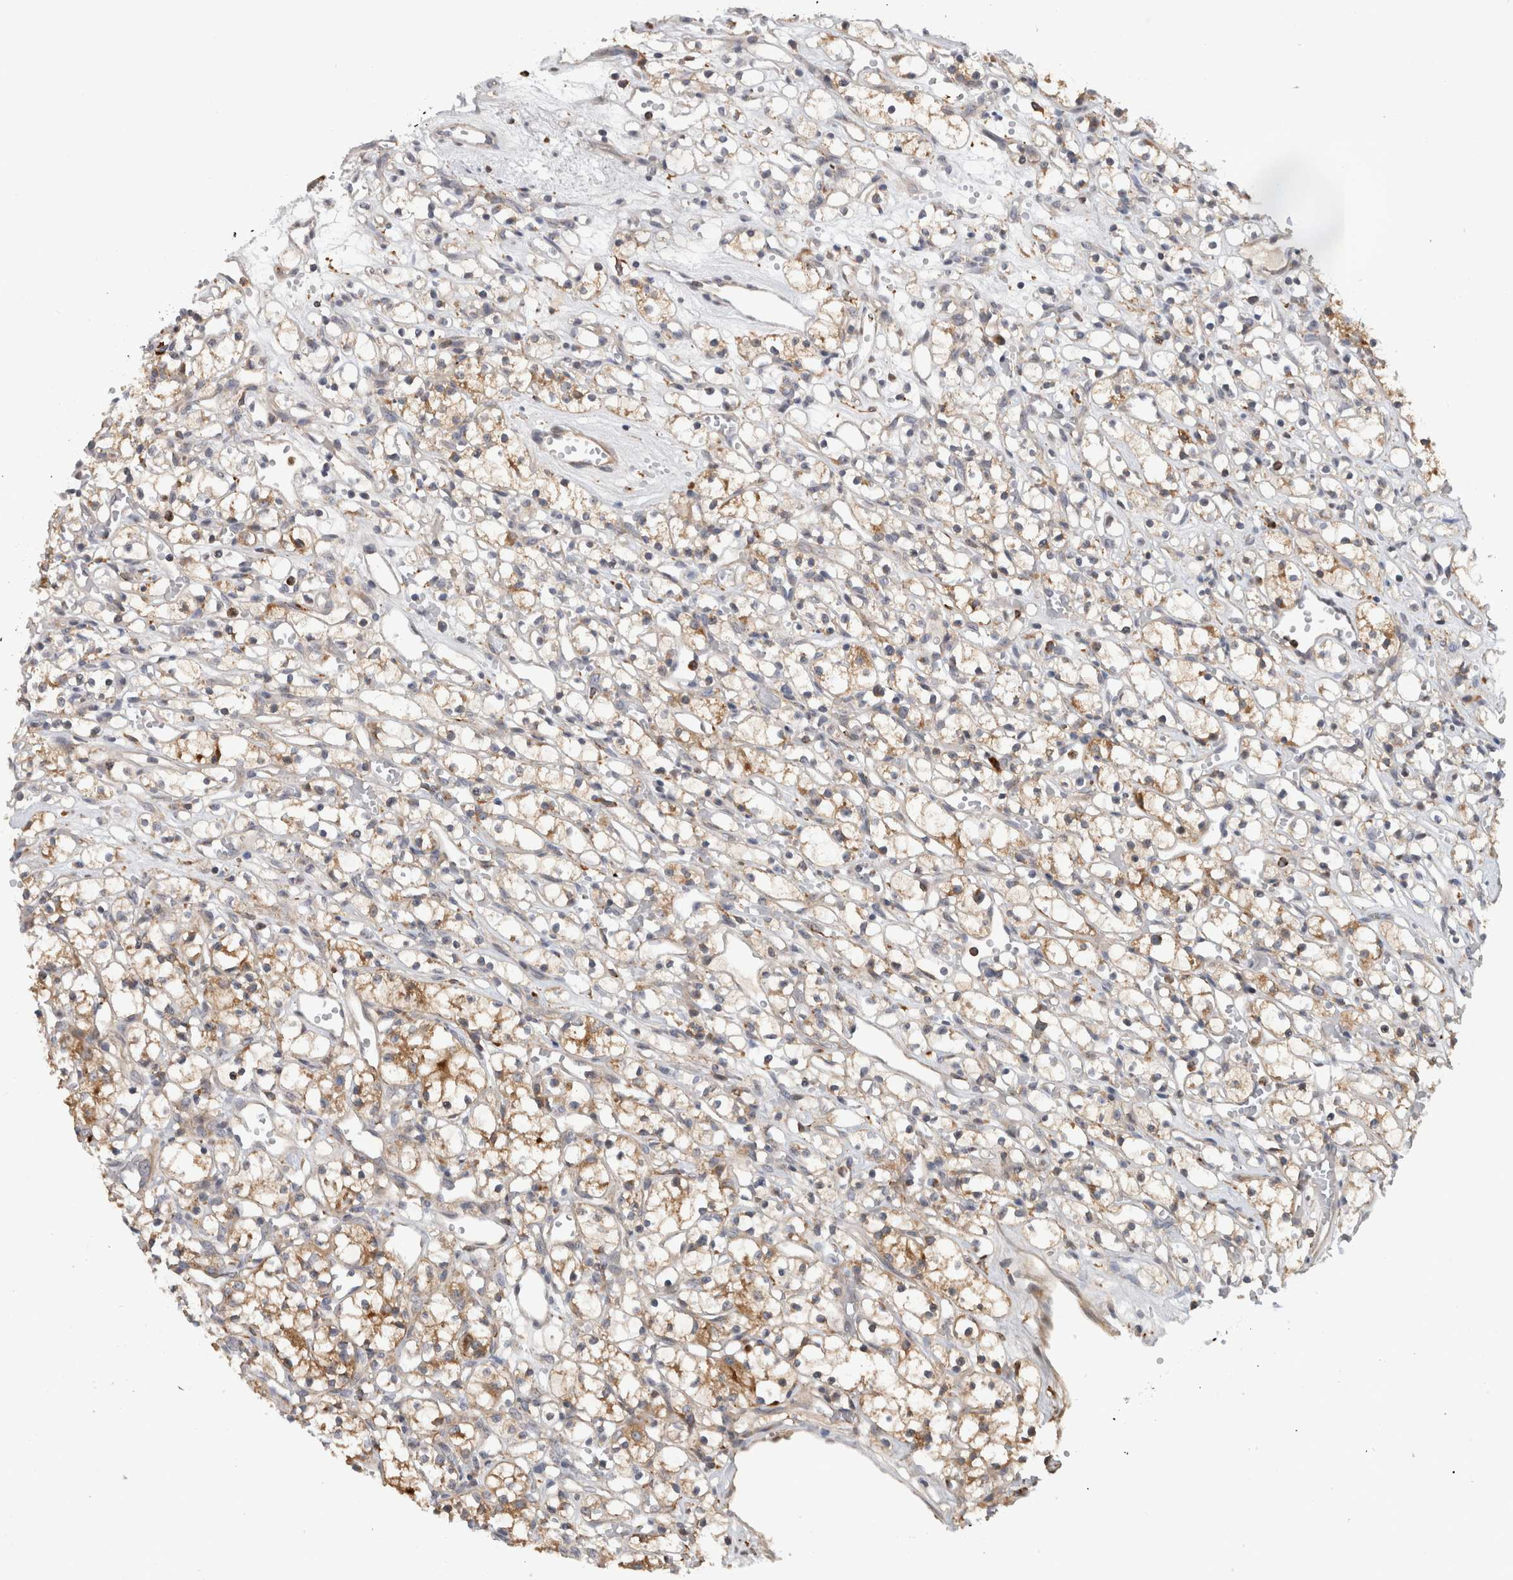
{"staining": {"intensity": "moderate", "quantity": "25%-75%", "location": "cytoplasmic/membranous"}, "tissue": "renal cancer", "cell_type": "Tumor cells", "image_type": "cancer", "snomed": [{"axis": "morphology", "description": "Adenocarcinoma, NOS"}, {"axis": "topography", "description": "Kidney"}], "caption": "A brown stain highlights moderate cytoplasmic/membranous staining of a protein in renal adenocarcinoma tumor cells.", "gene": "ADGRL3", "patient": {"sex": "female", "age": 59}}